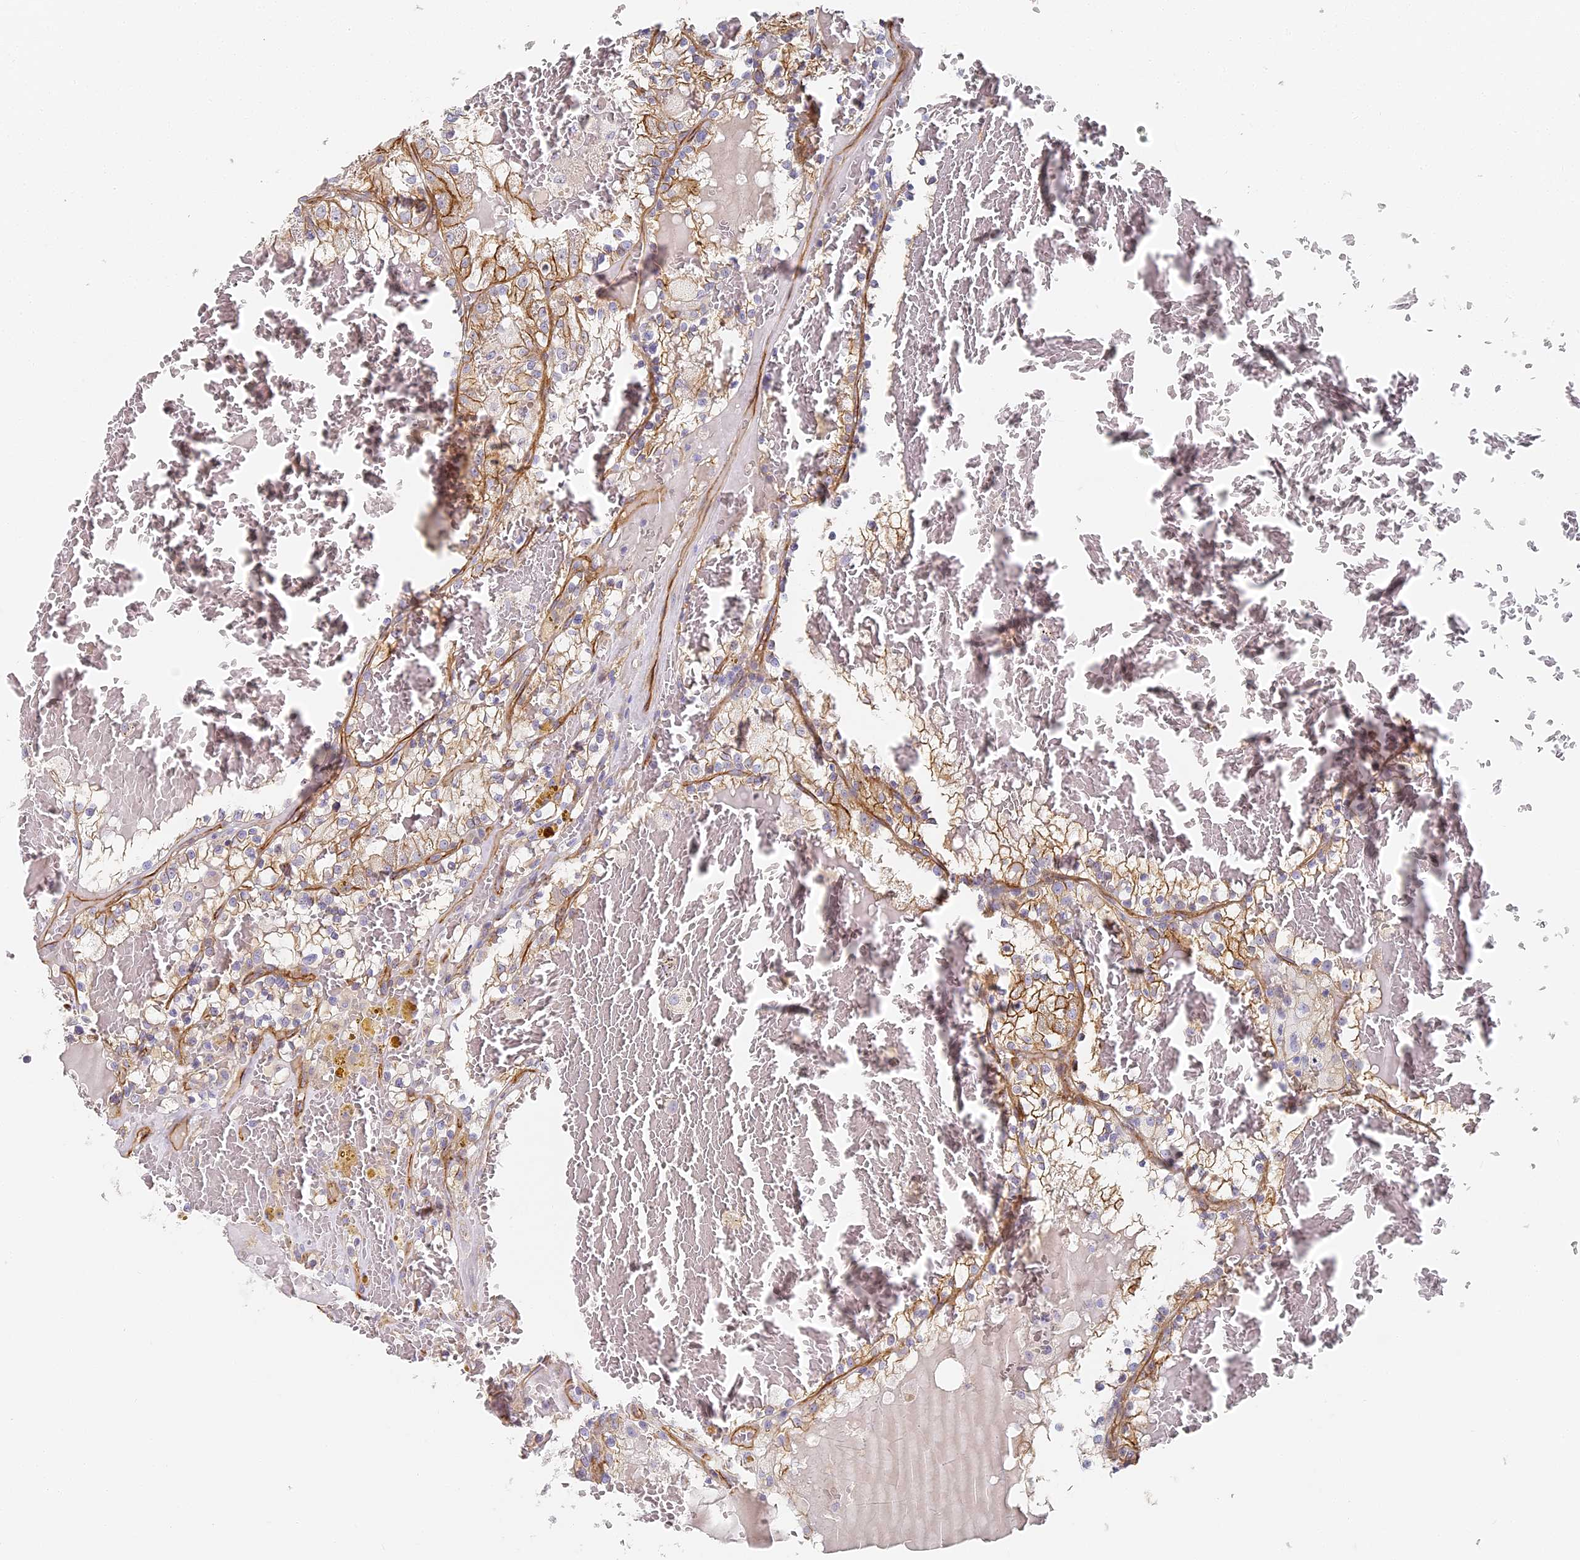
{"staining": {"intensity": "moderate", "quantity": "25%-75%", "location": "cytoplasmic/membranous"}, "tissue": "renal cancer", "cell_type": "Tumor cells", "image_type": "cancer", "snomed": [{"axis": "morphology", "description": "Adenocarcinoma, NOS"}, {"axis": "topography", "description": "Kidney"}], "caption": "About 25%-75% of tumor cells in human renal adenocarcinoma display moderate cytoplasmic/membranous protein expression as visualized by brown immunohistochemical staining.", "gene": "CCDC30", "patient": {"sex": "female", "age": 56}}